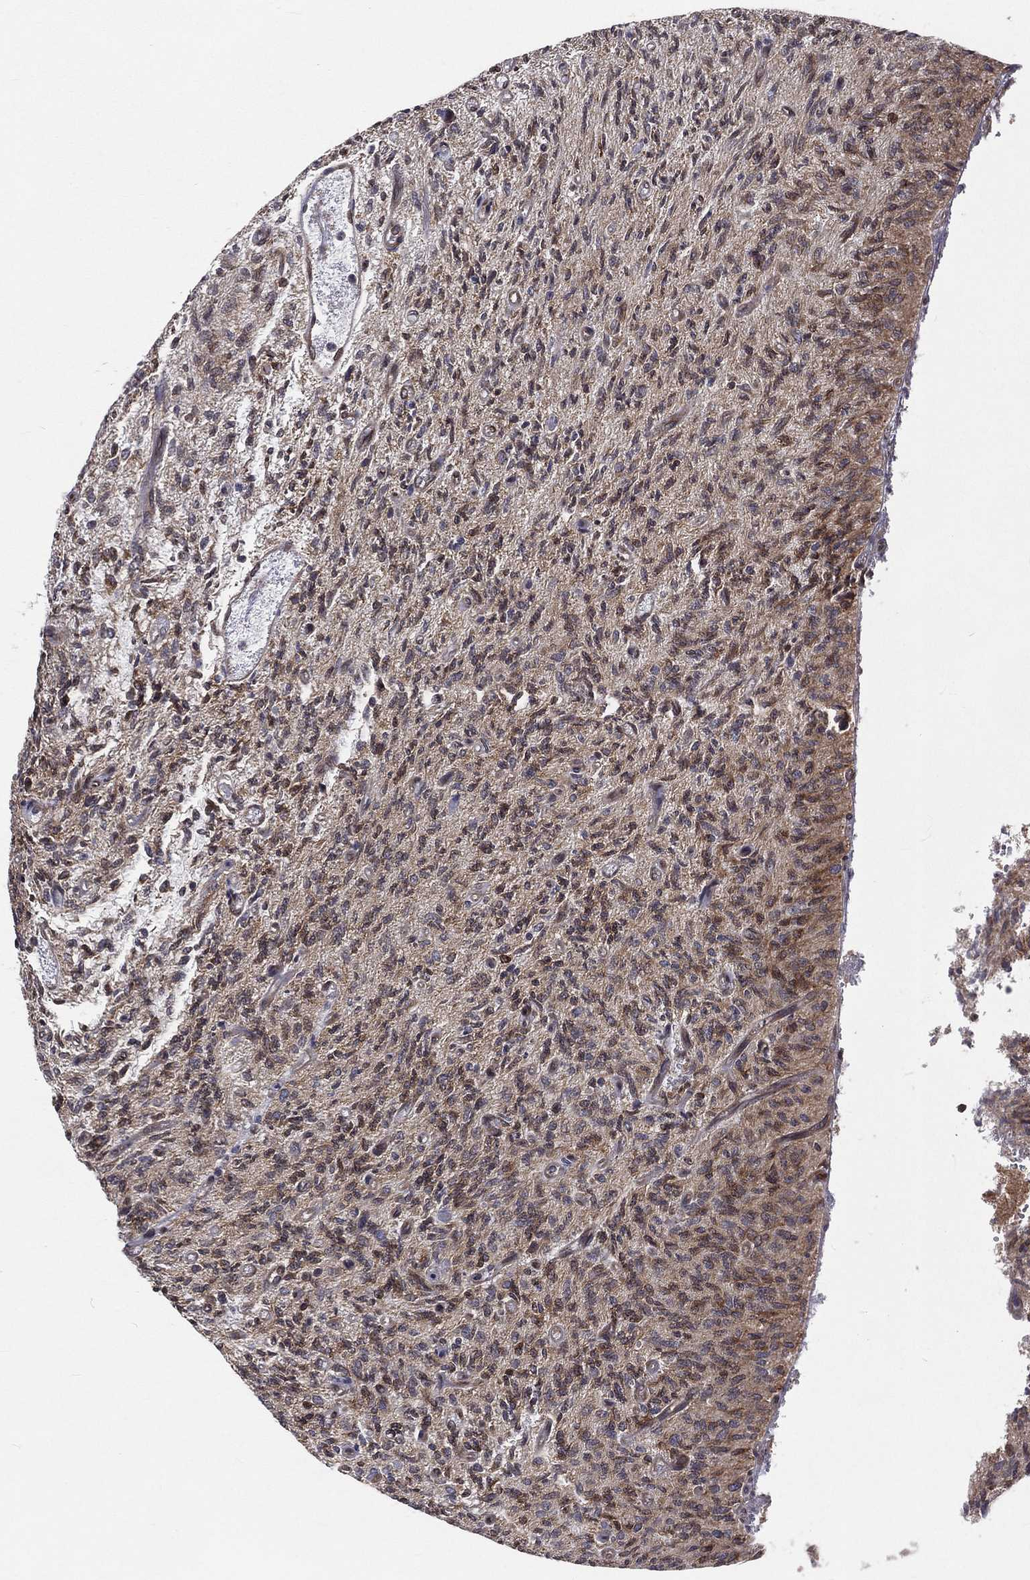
{"staining": {"intensity": "moderate", "quantity": "<25%", "location": "cytoplasmic/membranous"}, "tissue": "glioma", "cell_type": "Tumor cells", "image_type": "cancer", "snomed": [{"axis": "morphology", "description": "Glioma, malignant, High grade"}, {"axis": "topography", "description": "Brain"}], "caption": "An IHC histopathology image of tumor tissue is shown. Protein staining in brown highlights moderate cytoplasmic/membranous positivity in malignant high-grade glioma within tumor cells.", "gene": "PGRMC1", "patient": {"sex": "male", "age": 64}}